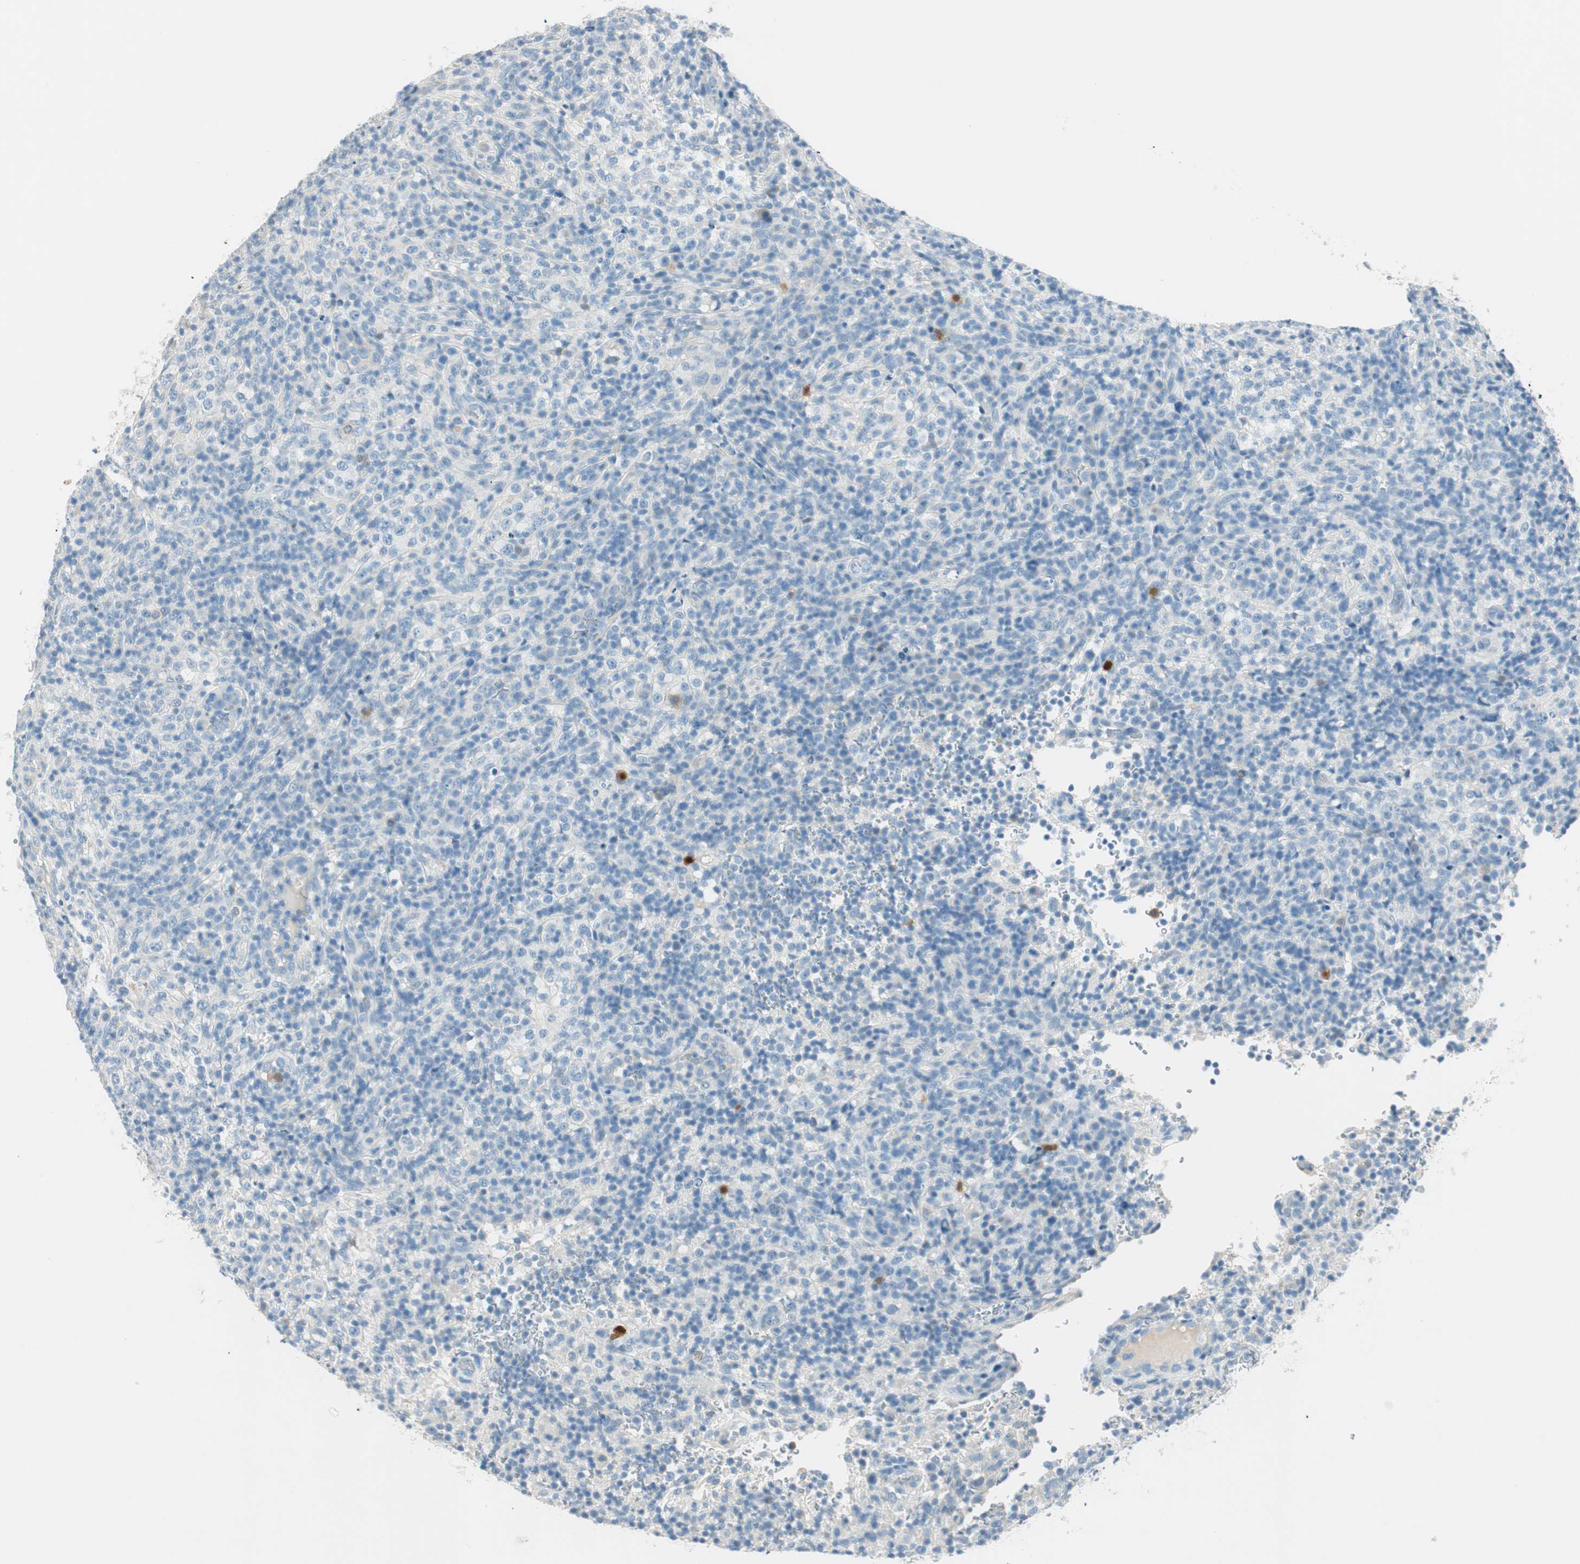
{"staining": {"intensity": "negative", "quantity": "none", "location": "none"}, "tissue": "lymphoma", "cell_type": "Tumor cells", "image_type": "cancer", "snomed": [{"axis": "morphology", "description": "Malignant lymphoma, non-Hodgkin's type, High grade"}, {"axis": "topography", "description": "Lymph node"}], "caption": "This is a photomicrograph of IHC staining of malignant lymphoma, non-Hodgkin's type (high-grade), which shows no positivity in tumor cells.", "gene": "HPGD", "patient": {"sex": "female", "age": 76}}